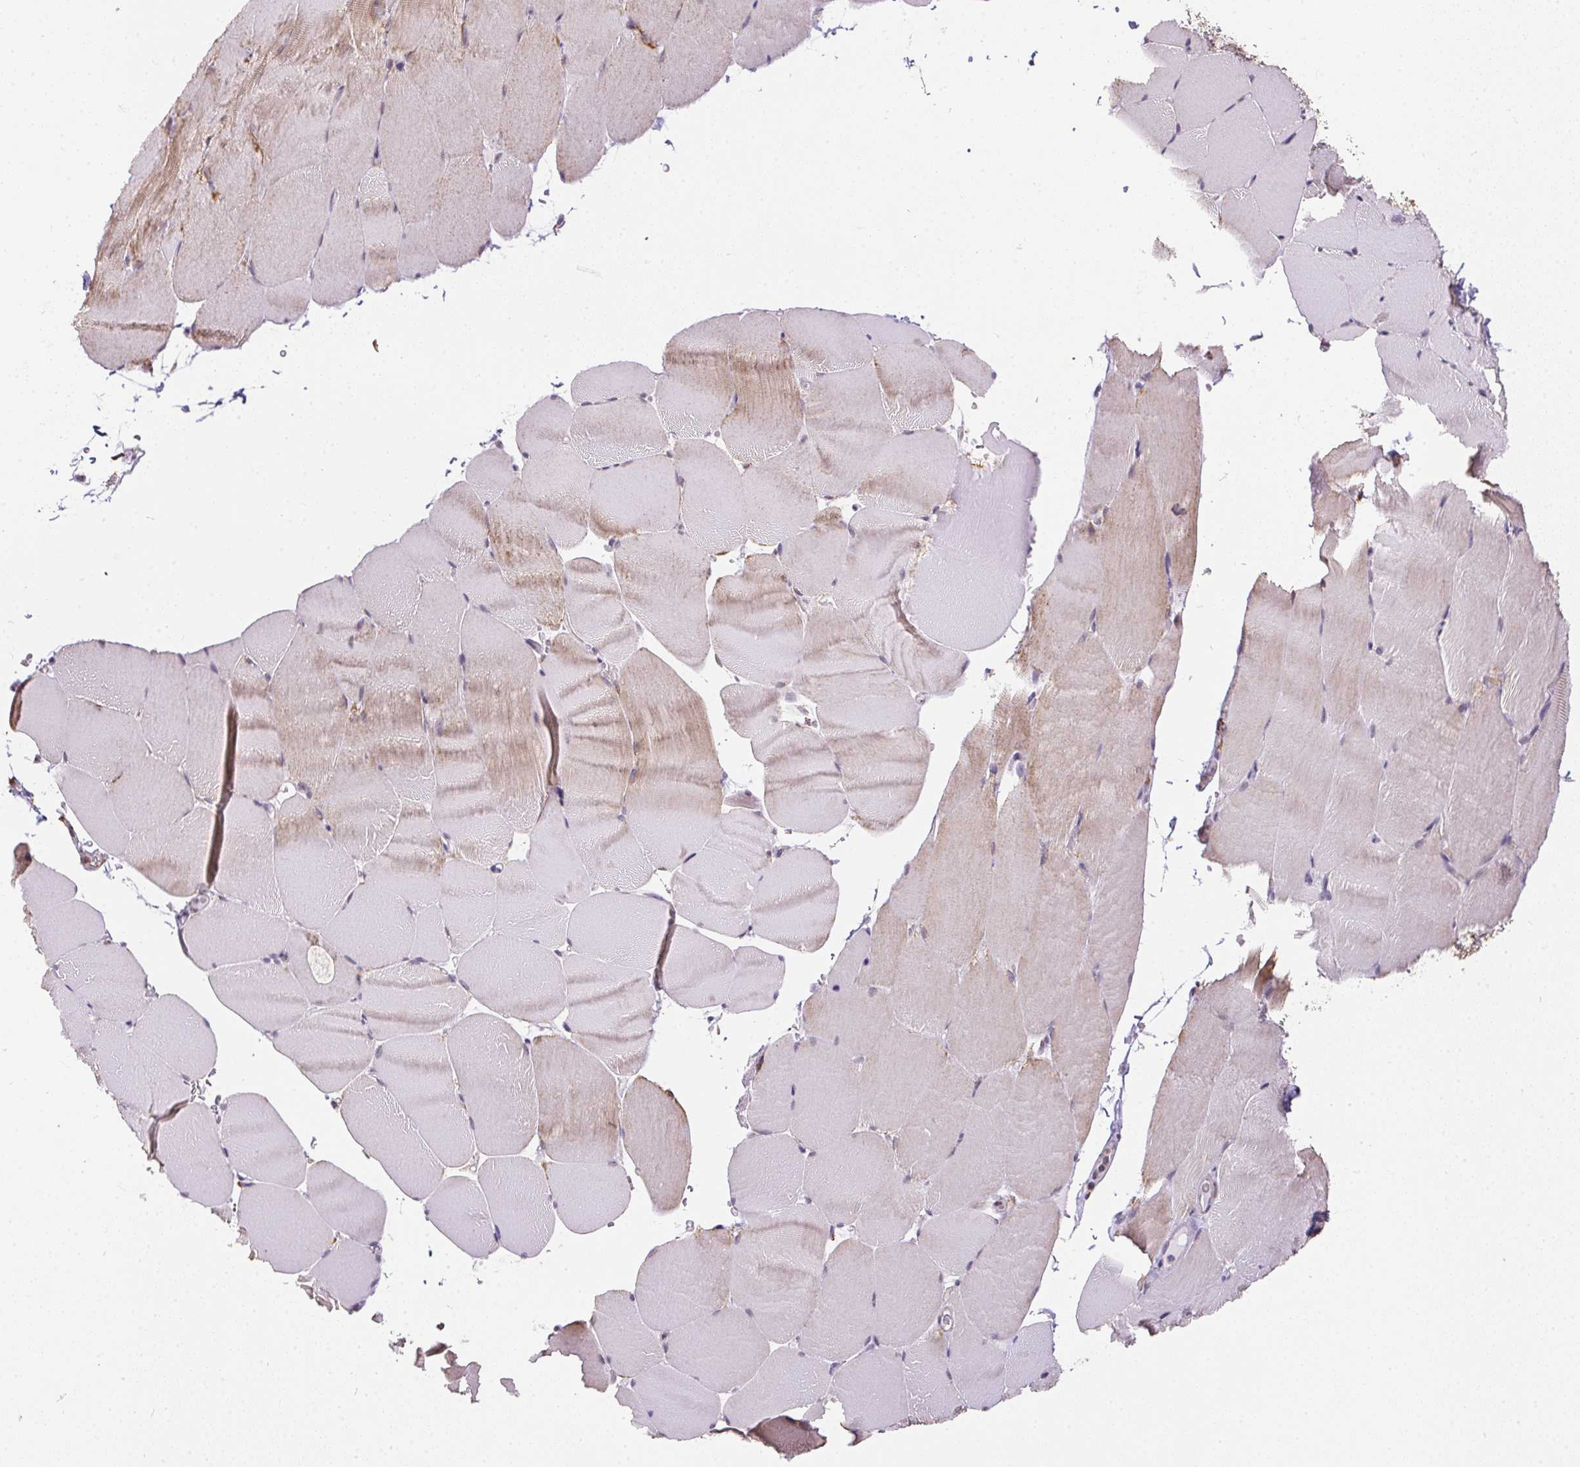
{"staining": {"intensity": "moderate", "quantity": "25%-75%", "location": "cytoplasmic/membranous"}, "tissue": "skeletal muscle", "cell_type": "Myocytes", "image_type": "normal", "snomed": [{"axis": "morphology", "description": "Normal tissue, NOS"}, {"axis": "topography", "description": "Skeletal muscle"}], "caption": "Skeletal muscle stained for a protein displays moderate cytoplasmic/membranous positivity in myocytes. The staining was performed using DAB (3,3'-diaminobenzidine) to visualize the protein expression in brown, while the nuclei were stained in blue with hematoxylin (Magnification: 20x).", "gene": "MAPK11", "patient": {"sex": "female", "age": 37}}